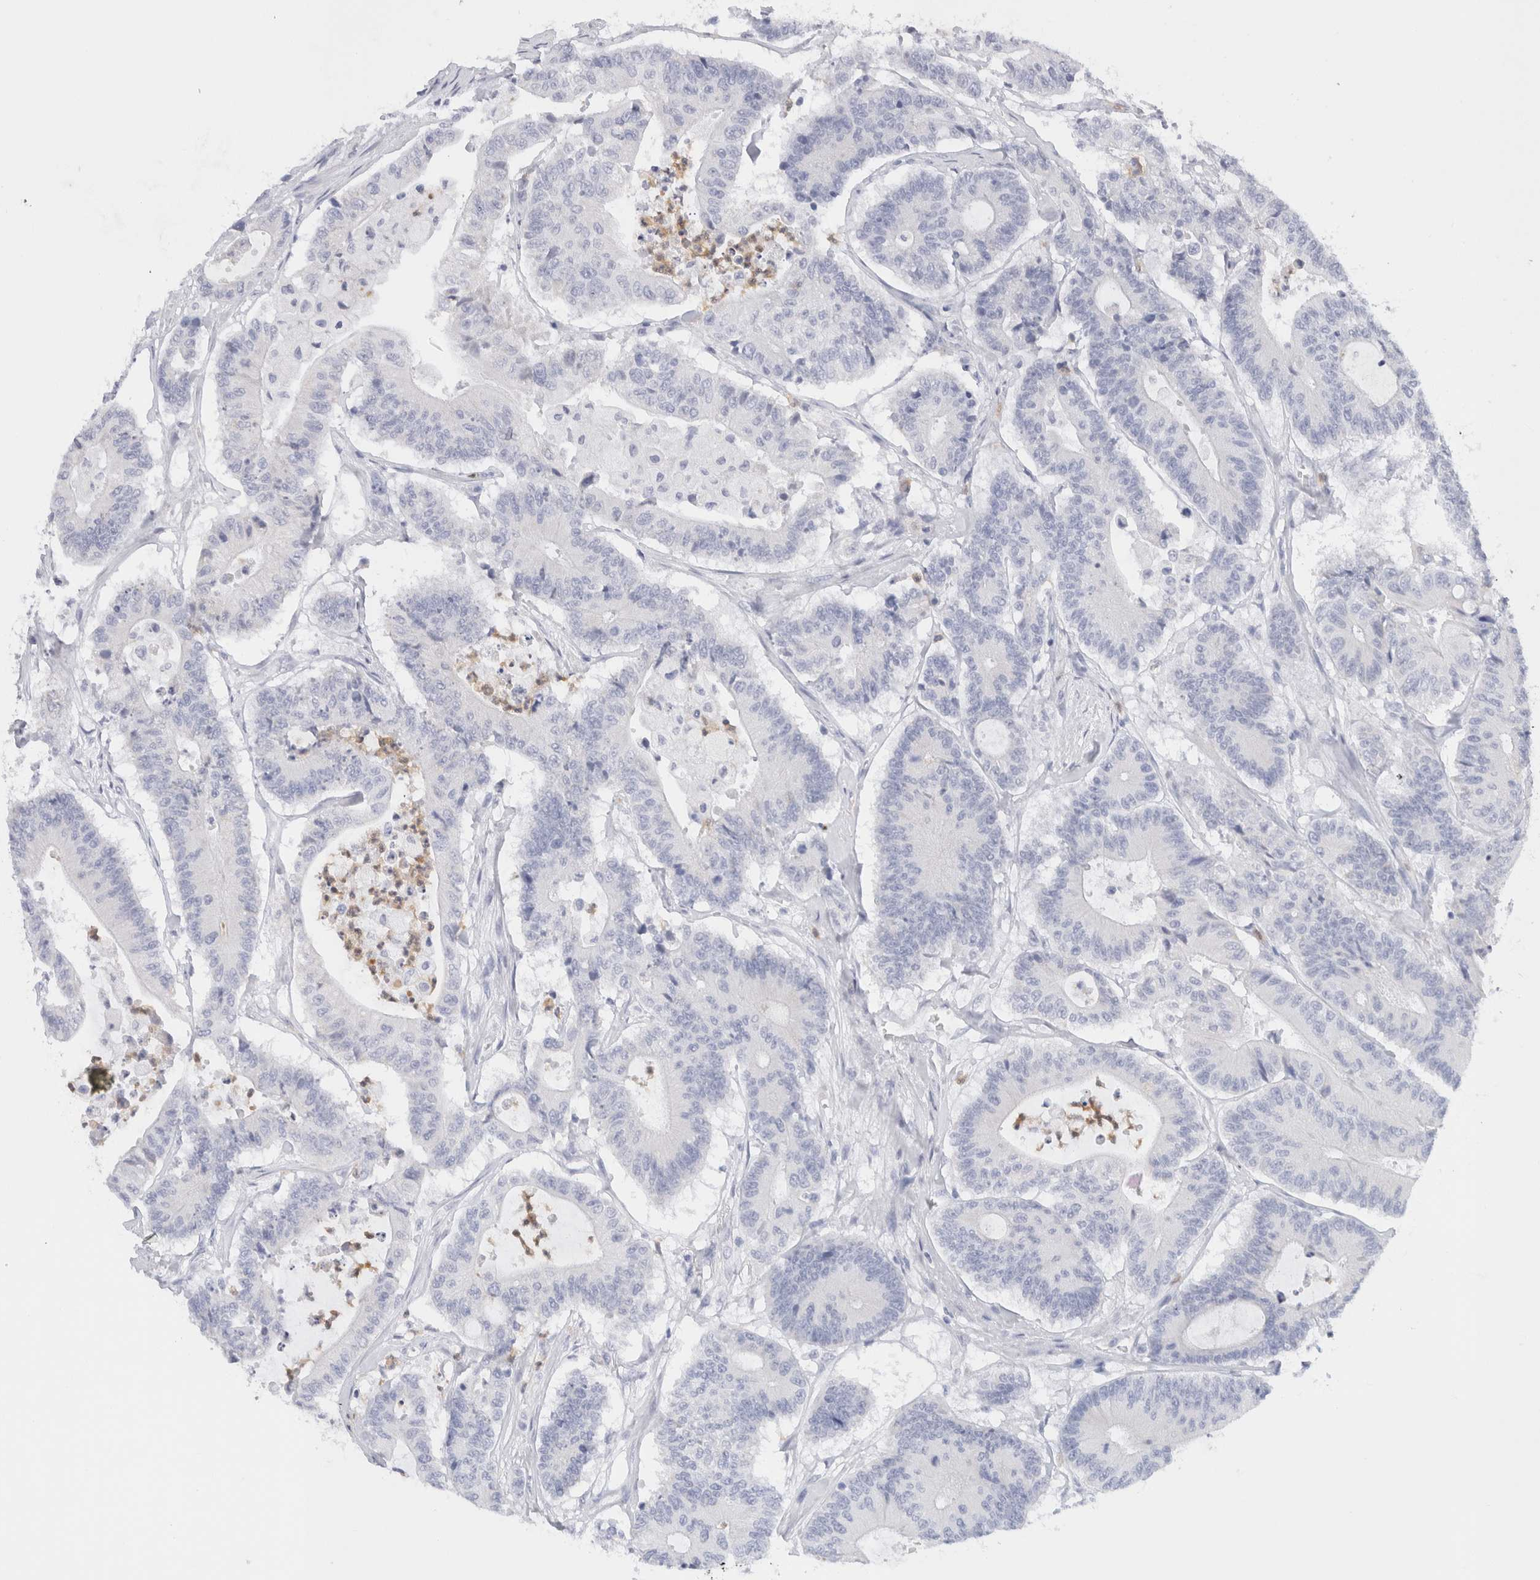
{"staining": {"intensity": "negative", "quantity": "none", "location": "none"}, "tissue": "colorectal cancer", "cell_type": "Tumor cells", "image_type": "cancer", "snomed": [{"axis": "morphology", "description": "Adenocarcinoma, NOS"}, {"axis": "topography", "description": "Colon"}], "caption": "Tumor cells are negative for brown protein staining in colorectal cancer. (IHC, brightfield microscopy, high magnification).", "gene": "ARG1", "patient": {"sex": "female", "age": 84}}